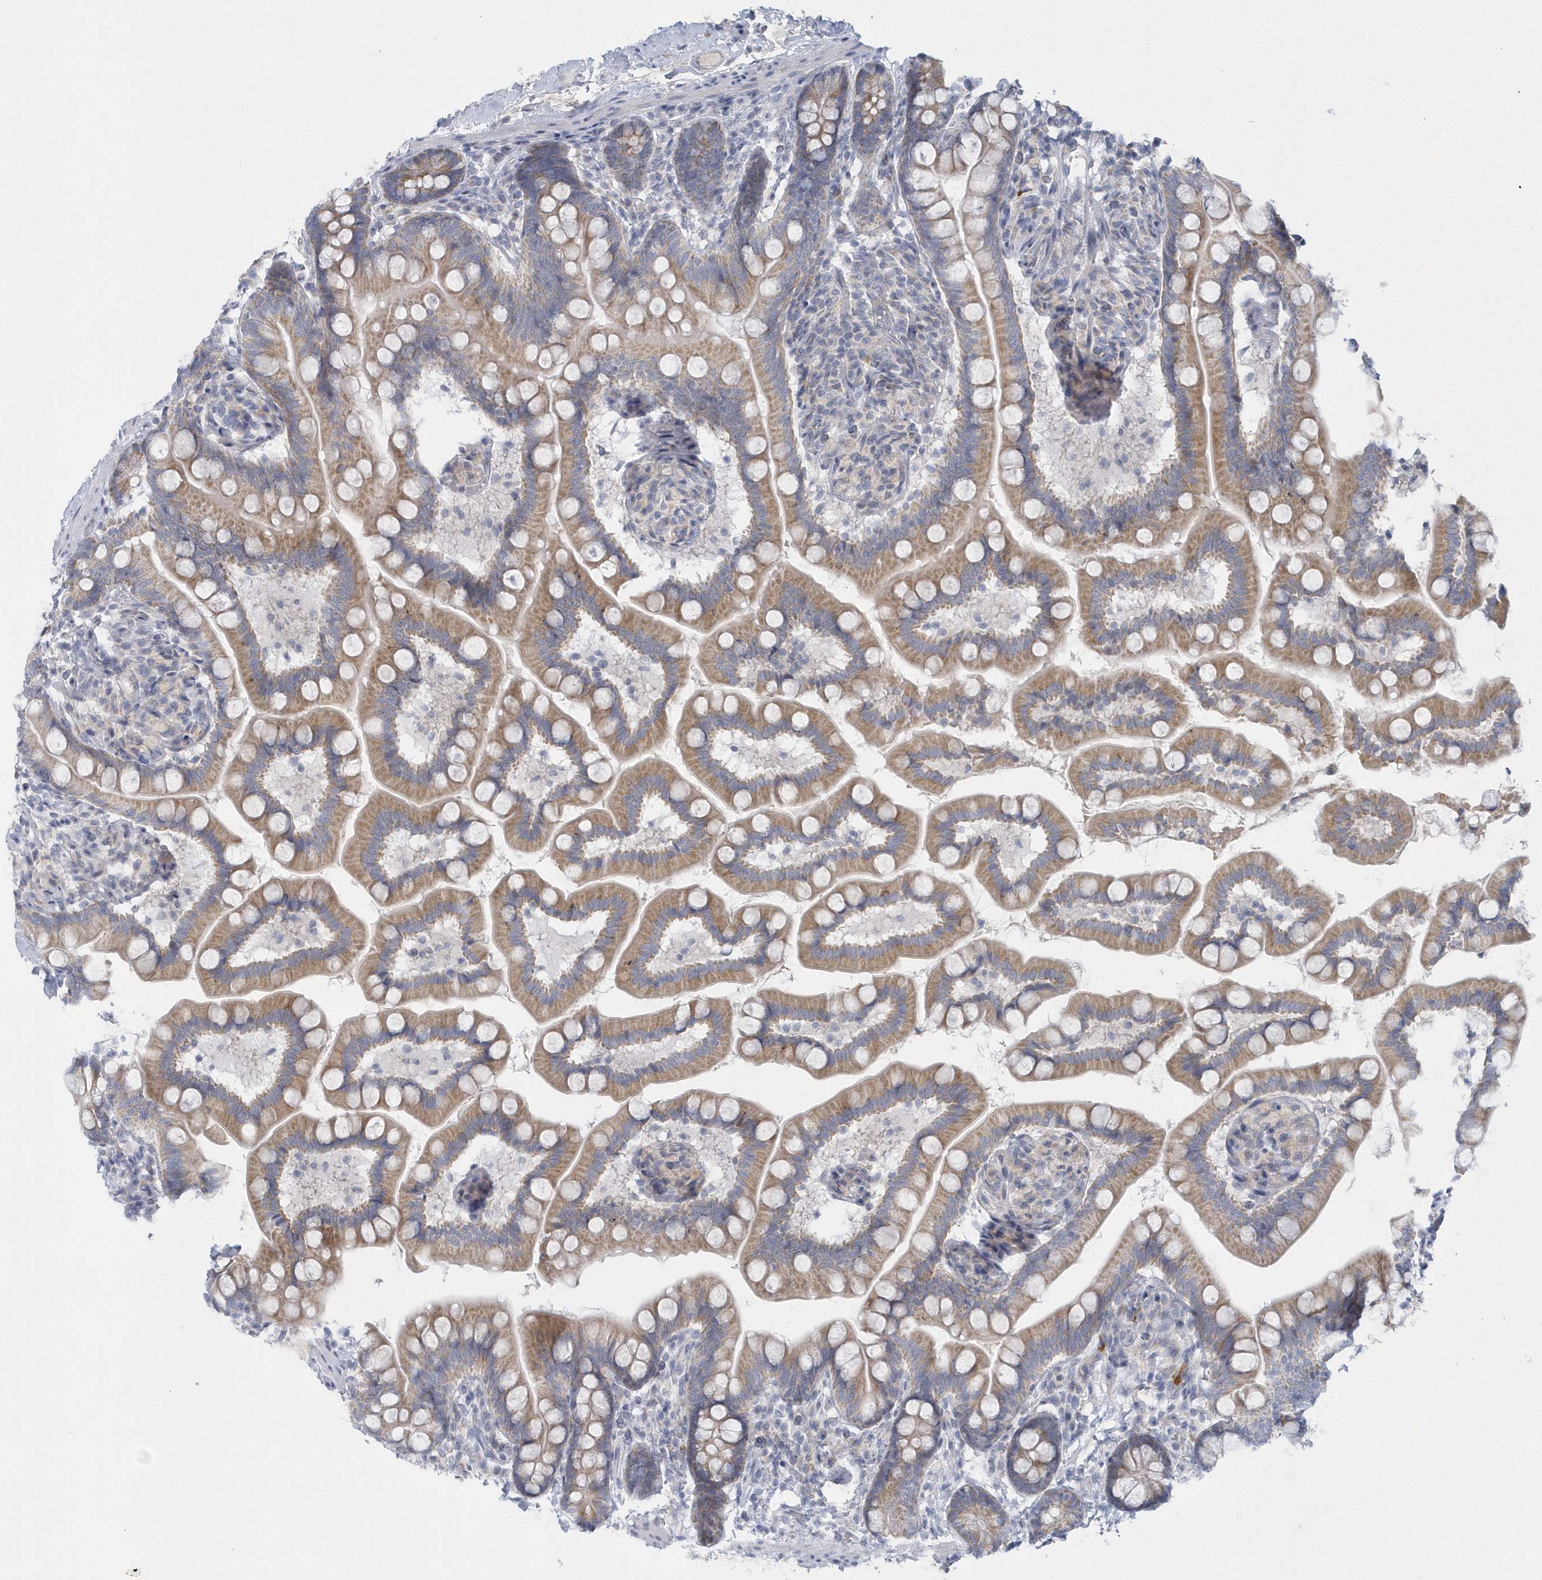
{"staining": {"intensity": "moderate", "quantity": ">75%", "location": "cytoplasmic/membranous"}, "tissue": "small intestine", "cell_type": "Glandular cells", "image_type": "normal", "snomed": [{"axis": "morphology", "description": "Normal tissue, NOS"}, {"axis": "topography", "description": "Small intestine"}], "caption": "An image showing moderate cytoplasmic/membranous staining in about >75% of glandular cells in benign small intestine, as visualized by brown immunohistochemical staining.", "gene": "NIPAL1", "patient": {"sex": "female", "age": 64}}